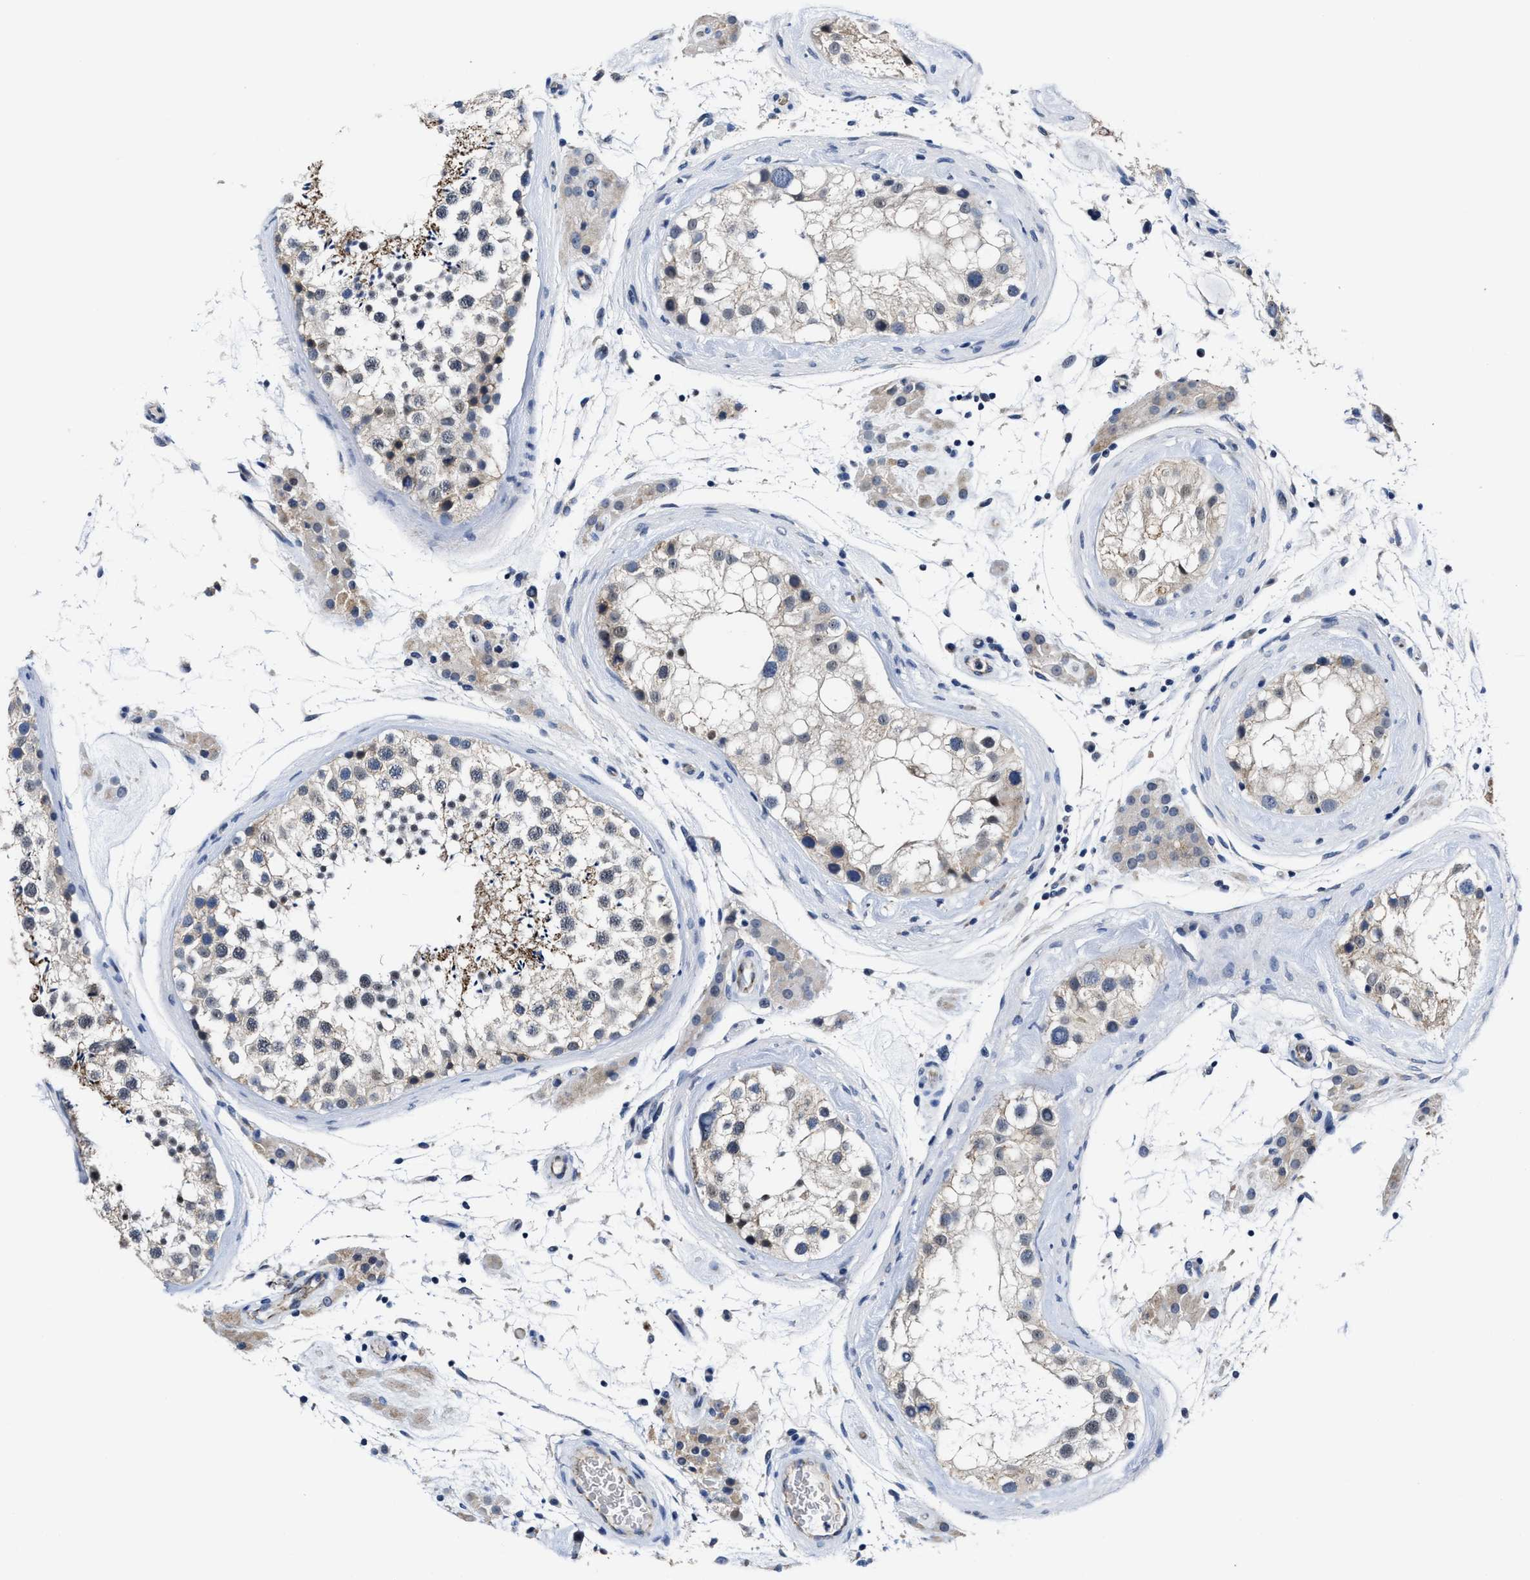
{"staining": {"intensity": "strong", "quantity": "<25%", "location": "cytoplasmic/membranous"}, "tissue": "testis", "cell_type": "Cells in seminiferous ducts", "image_type": "normal", "snomed": [{"axis": "morphology", "description": "Normal tissue, NOS"}, {"axis": "topography", "description": "Testis"}], "caption": "Immunohistochemistry photomicrograph of benign human testis stained for a protein (brown), which reveals medium levels of strong cytoplasmic/membranous positivity in approximately <25% of cells in seminiferous ducts.", "gene": "GHITM", "patient": {"sex": "male", "age": 46}}